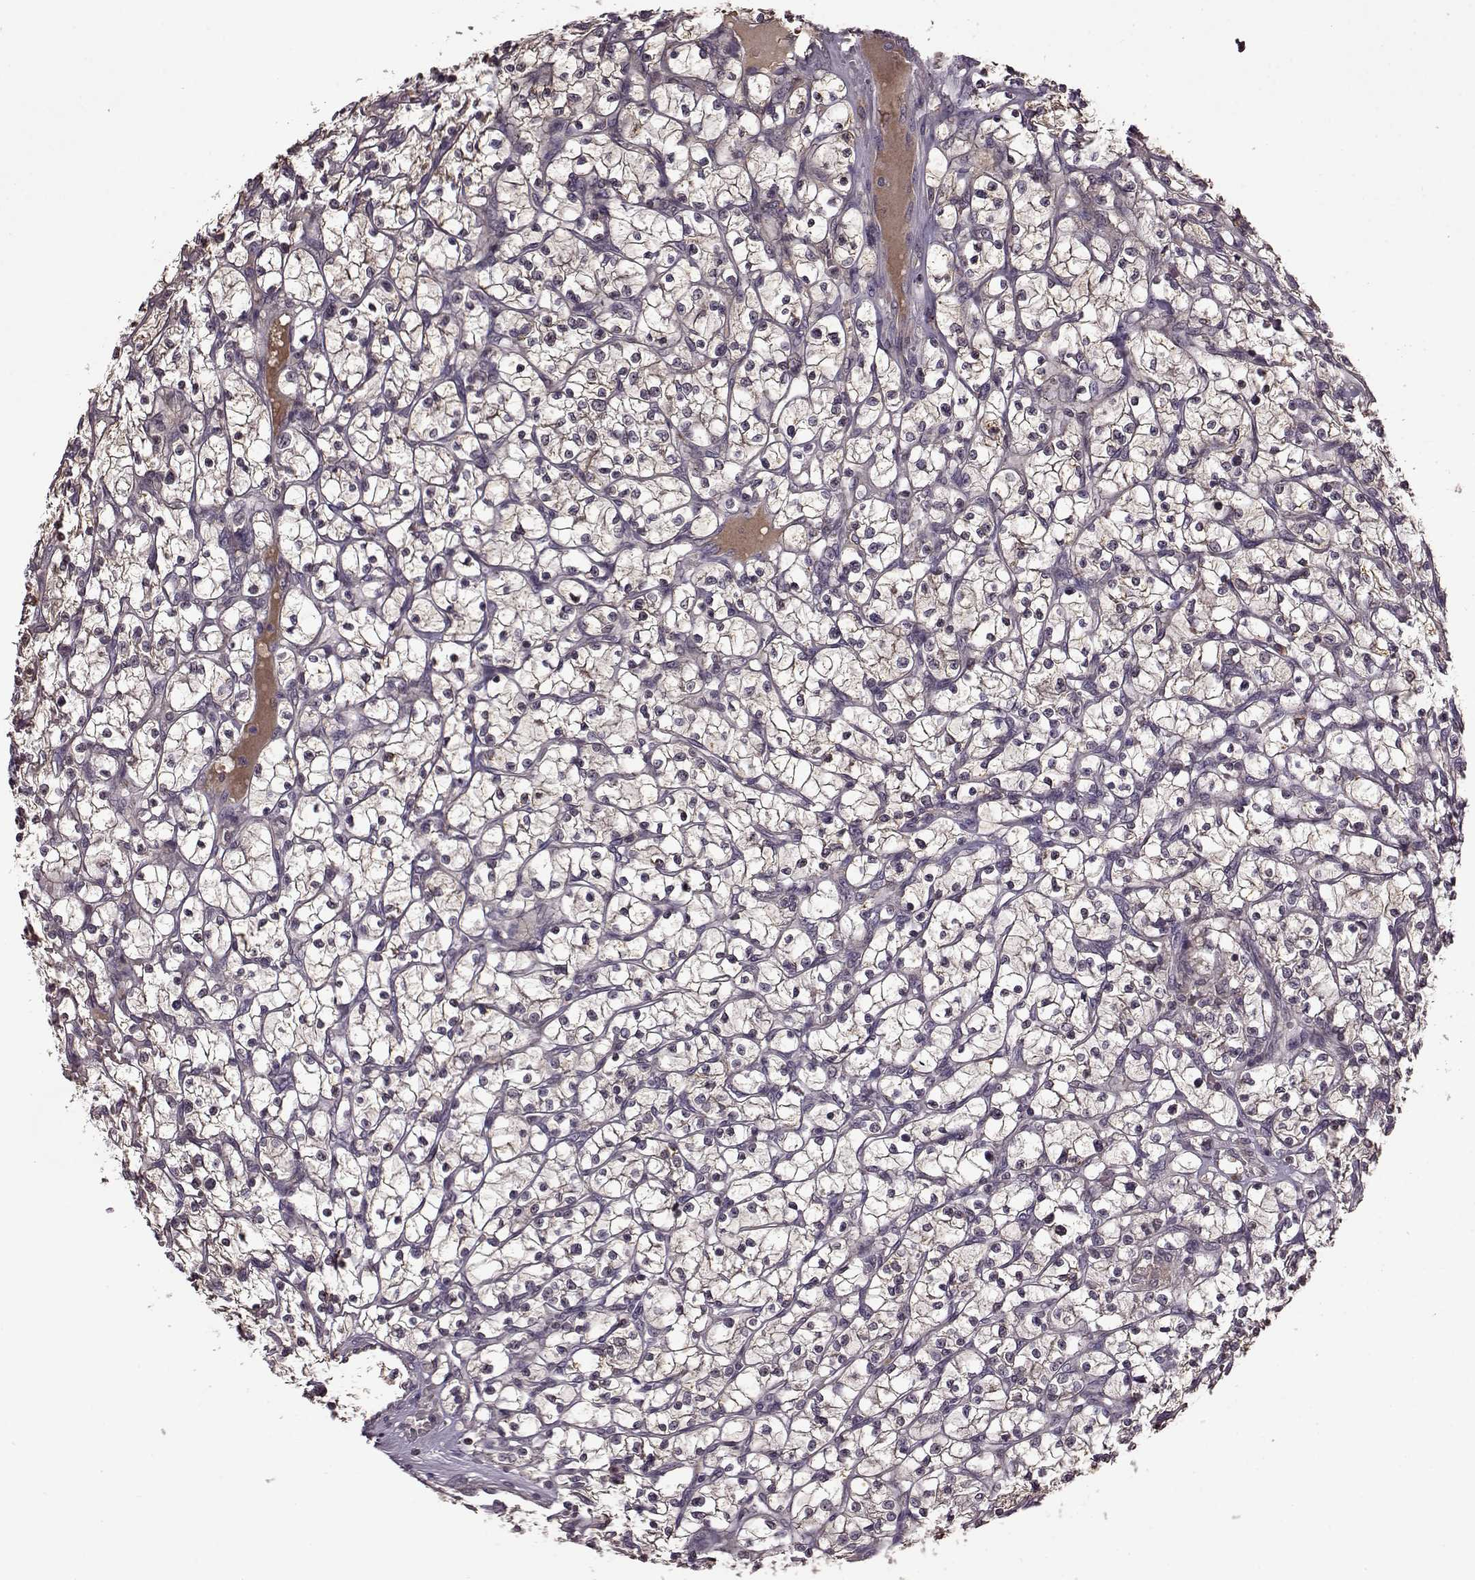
{"staining": {"intensity": "weak", "quantity": "<25%", "location": "cytoplasmic/membranous"}, "tissue": "renal cancer", "cell_type": "Tumor cells", "image_type": "cancer", "snomed": [{"axis": "morphology", "description": "Adenocarcinoma, NOS"}, {"axis": "topography", "description": "Kidney"}], "caption": "Tumor cells show no significant expression in renal adenocarcinoma. Nuclei are stained in blue.", "gene": "MAIP1", "patient": {"sex": "female", "age": 64}}